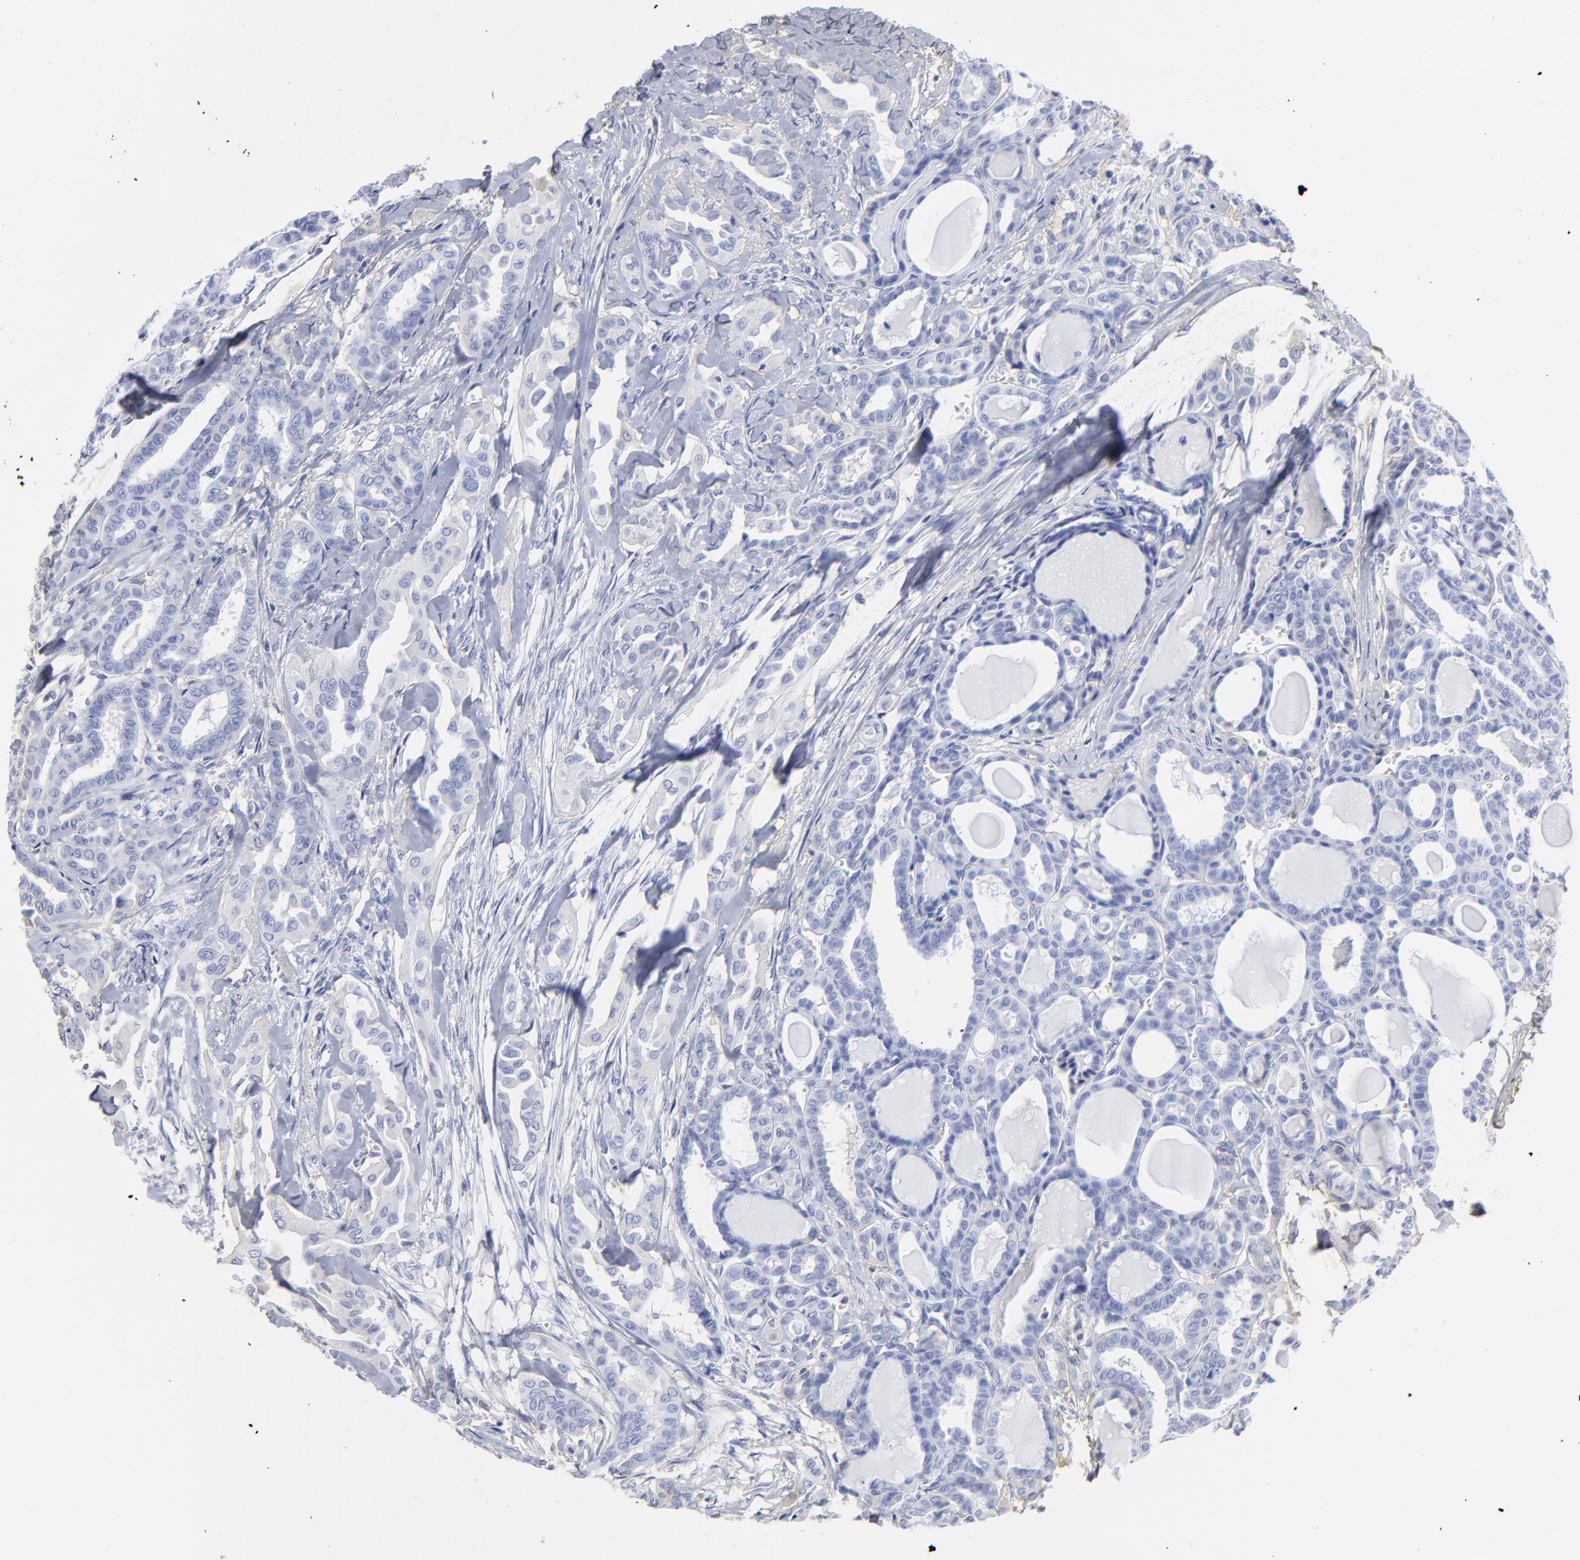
{"staining": {"intensity": "negative", "quantity": "none", "location": "none"}, "tissue": "thyroid cancer", "cell_type": "Tumor cells", "image_type": "cancer", "snomed": [{"axis": "morphology", "description": "Carcinoma, NOS"}, {"axis": "topography", "description": "Thyroid gland"}], "caption": "Carcinoma (thyroid) was stained to show a protein in brown. There is no significant staining in tumor cells.", "gene": "DCN", "patient": {"sex": "female", "age": 91}}